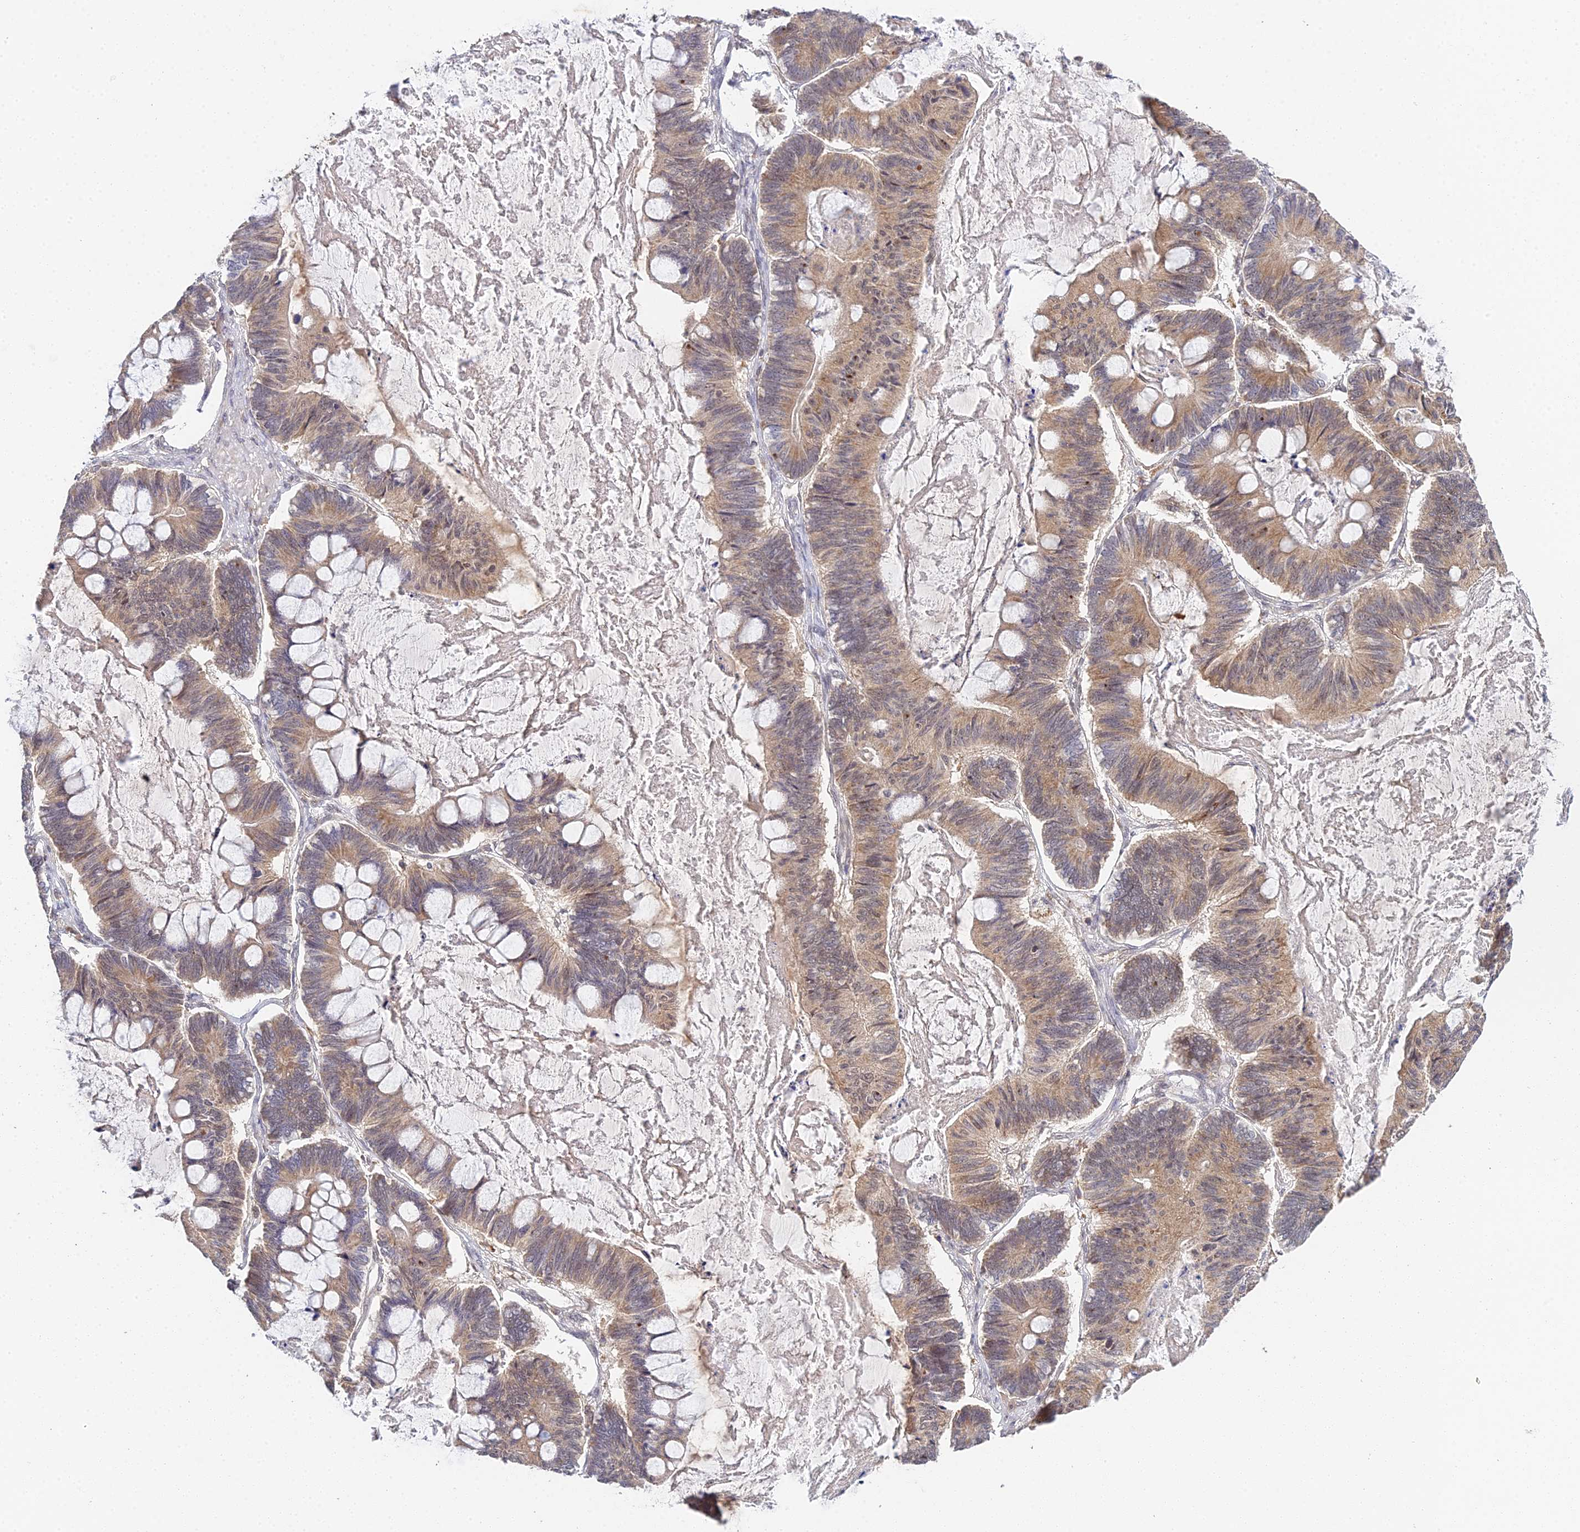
{"staining": {"intensity": "weak", "quantity": ">75%", "location": "cytoplasmic/membranous,nuclear"}, "tissue": "ovarian cancer", "cell_type": "Tumor cells", "image_type": "cancer", "snomed": [{"axis": "morphology", "description": "Cystadenocarcinoma, mucinous, NOS"}, {"axis": "topography", "description": "Ovary"}], "caption": "The immunohistochemical stain highlights weak cytoplasmic/membranous and nuclear positivity in tumor cells of ovarian mucinous cystadenocarcinoma tissue.", "gene": "TPRX1", "patient": {"sex": "female", "age": 61}}